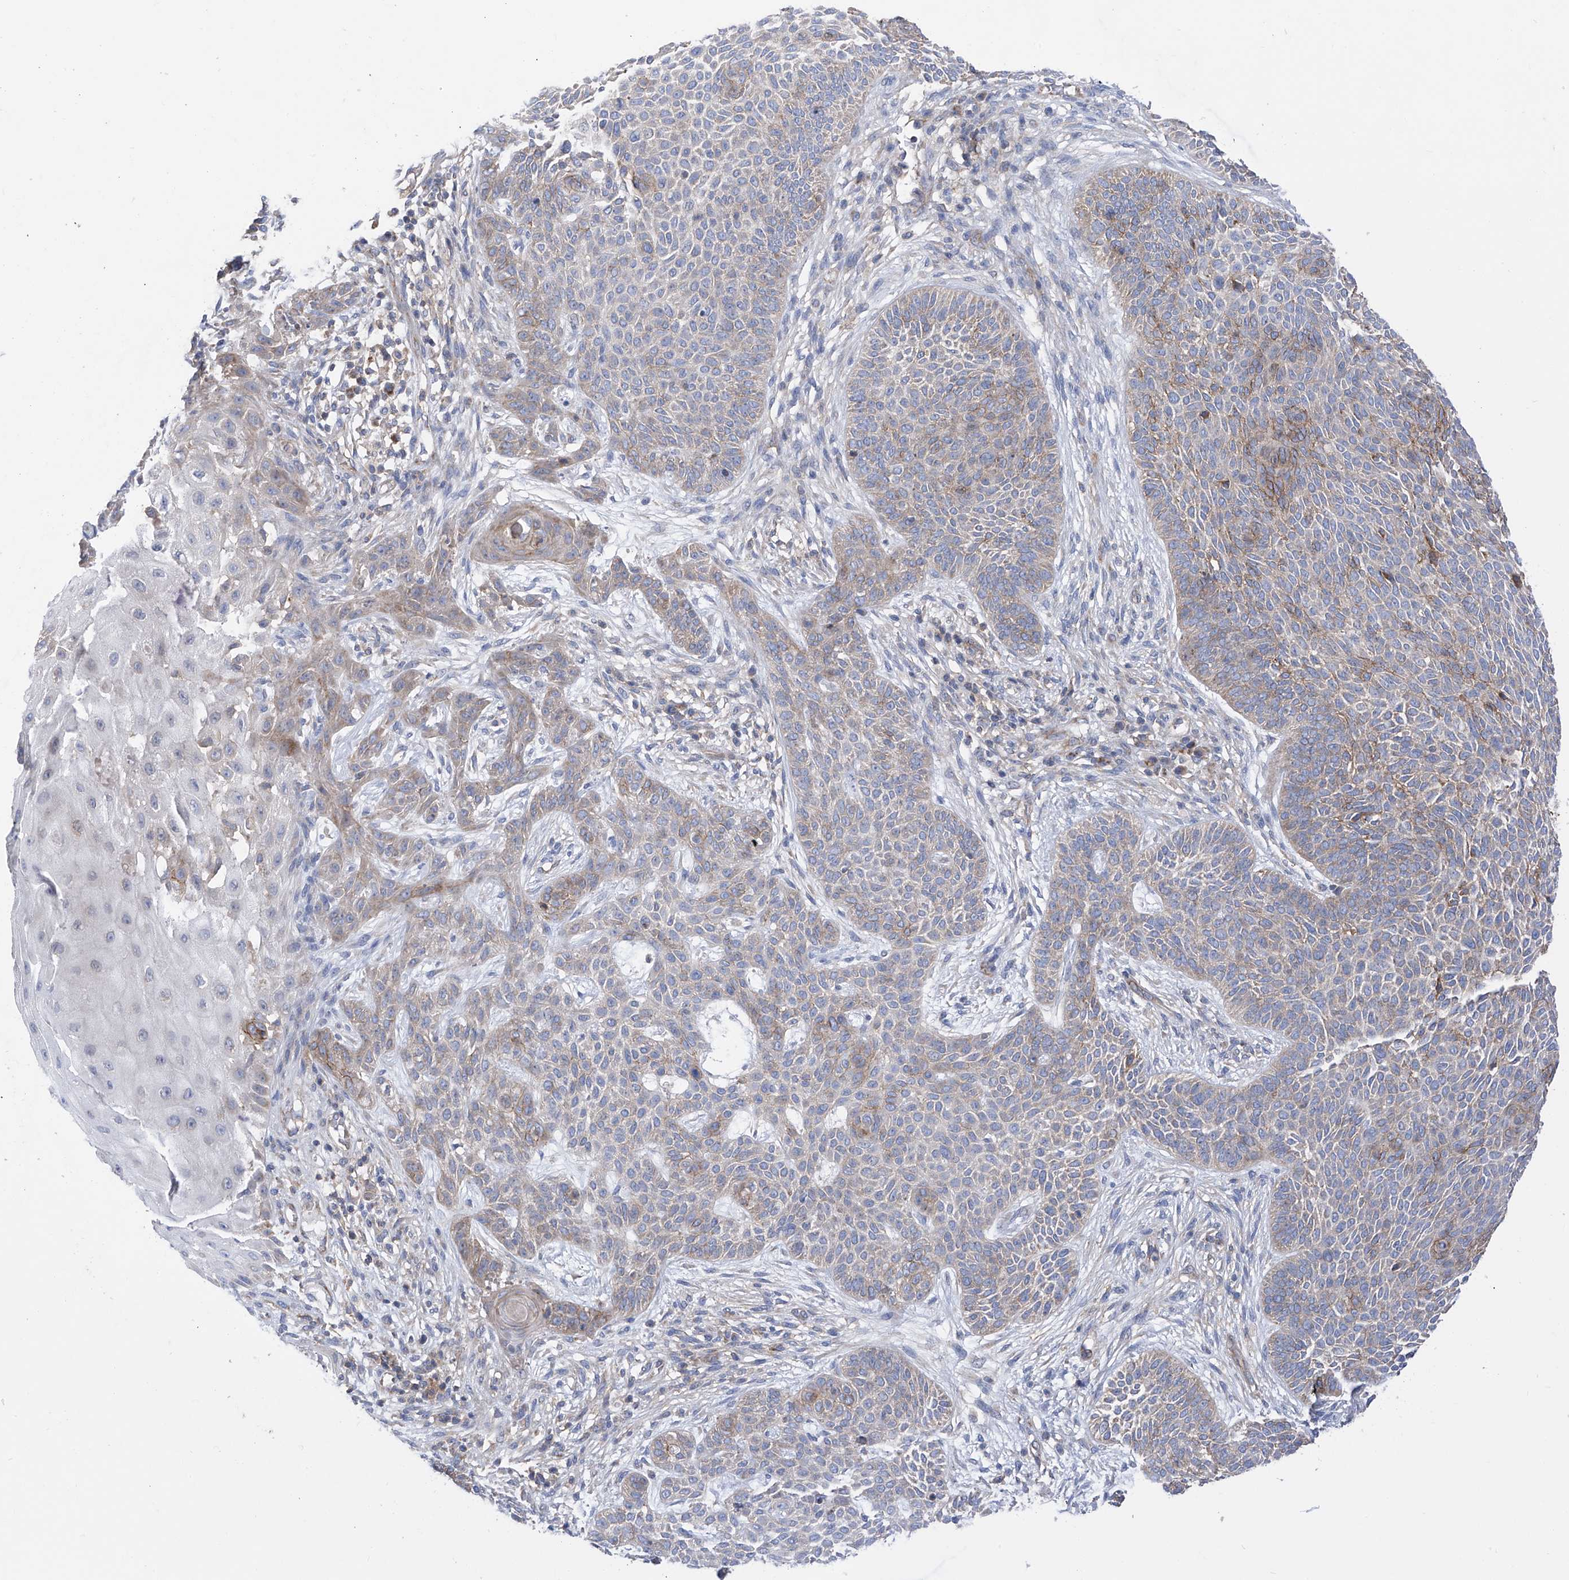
{"staining": {"intensity": "moderate", "quantity": "<25%", "location": "cytoplasmic/membranous"}, "tissue": "skin cancer", "cell_type": "Tumor cells", "image_type": "cancer", "snomed": [{"axis": "morphology", "description": "Basal cell carcinoma"}, {"axis": "topography", "description": "Skin"}], "caption": "Skin cancer was stained to show a protein in brown. There is low levels of moderate cytoplasmic/membranous expression in about <25% of tumor cells. (DAB = brown stain, brightfield microscopy at high magnification).", "gene": "P2RX7", "patient": {"sex": "male", "age": 85}}